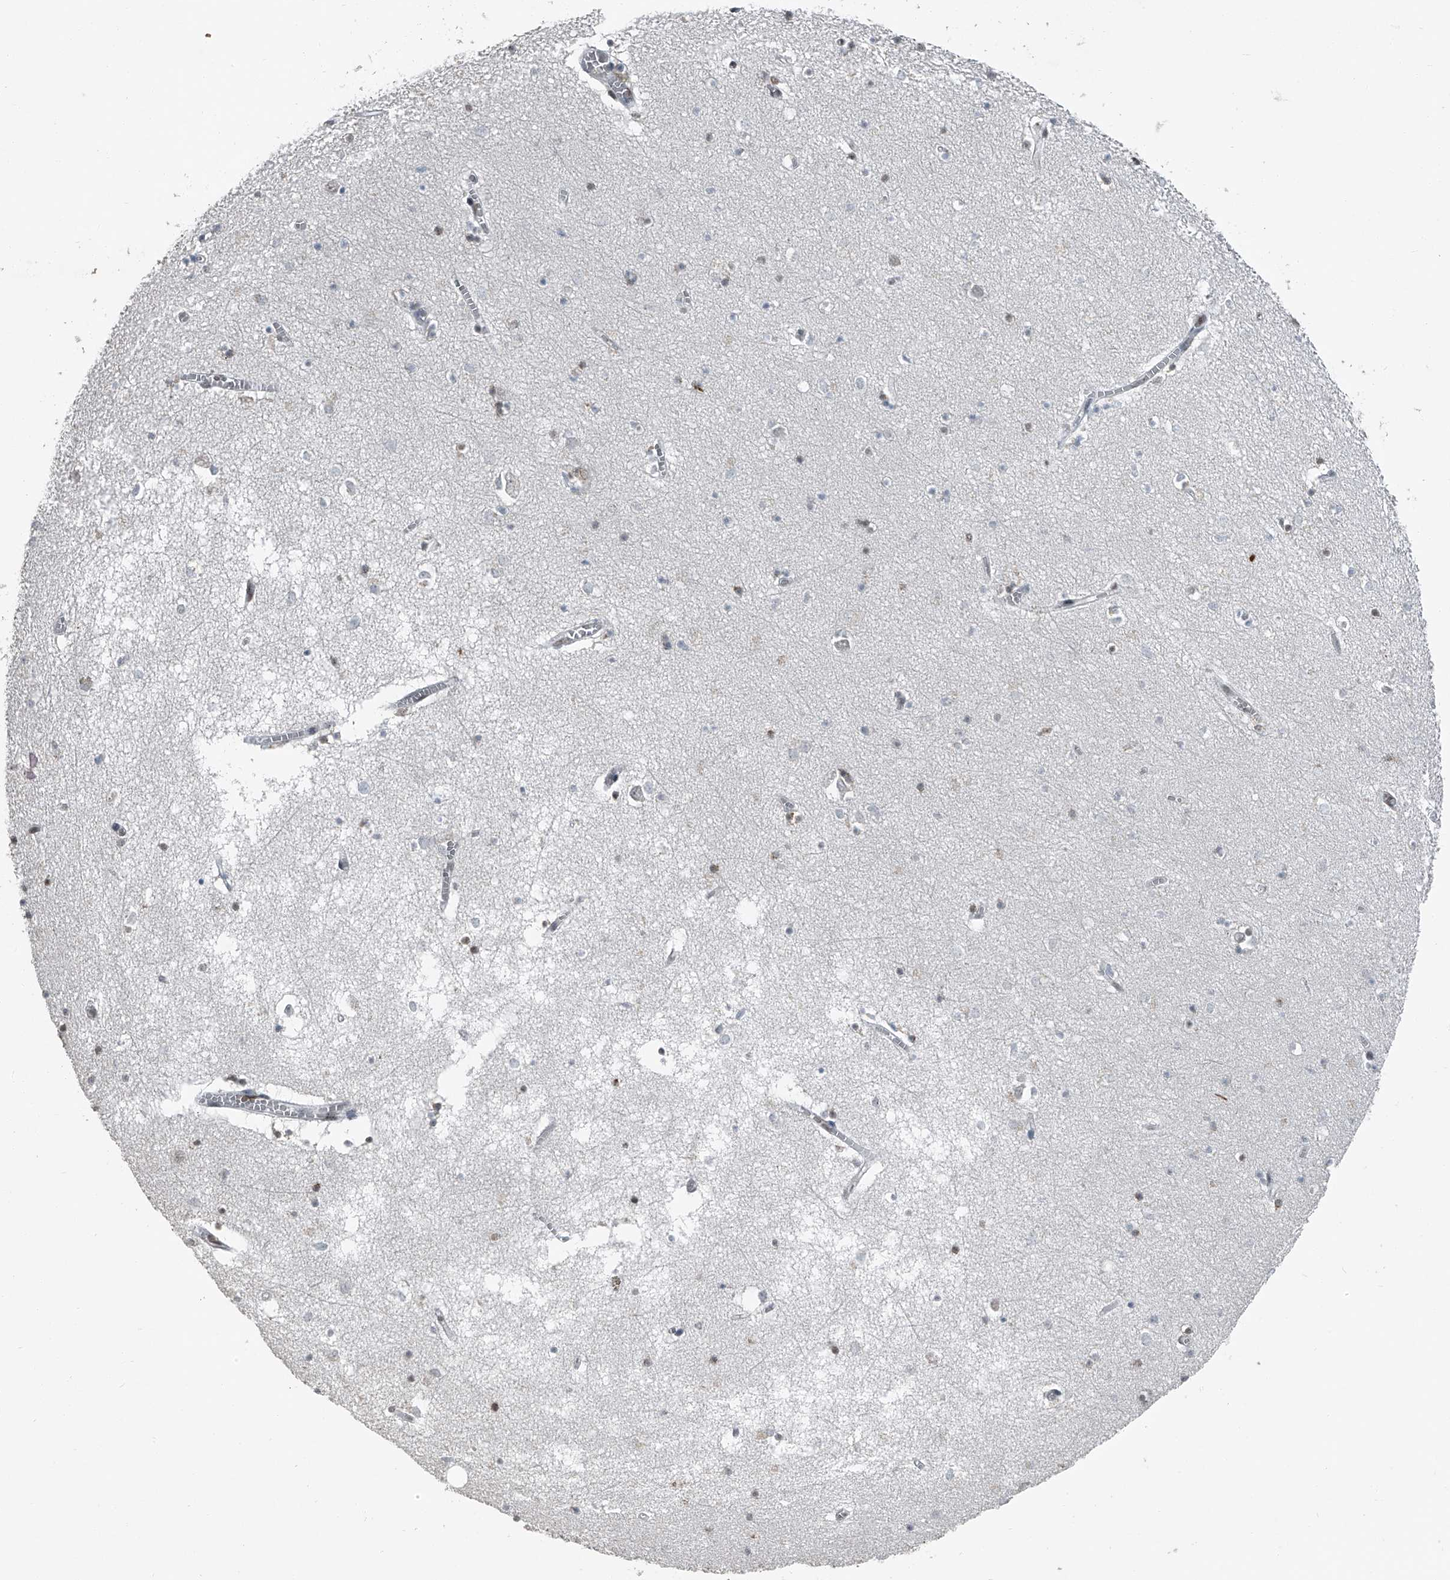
{"staining": {"intensity": "weak", "quantity": "<25%", "location": "nuclear"}, "tissue": "hippocampus", "cell_type": "Glial cells", "image_type": "normal", "snomed": [{"axis": "morphology", "description": "Normal tissue, NOS"}, {"axis": "topography", "description": "Hippocampus"}], "caption": "A micrograph of human hippocampus is negative for staining in glial cells. (DAB (3,3'-diaminobenzidine) IHC, high magnification).", "gene": "TCOF1", "patient": {"sex": "male", "age": 70}}